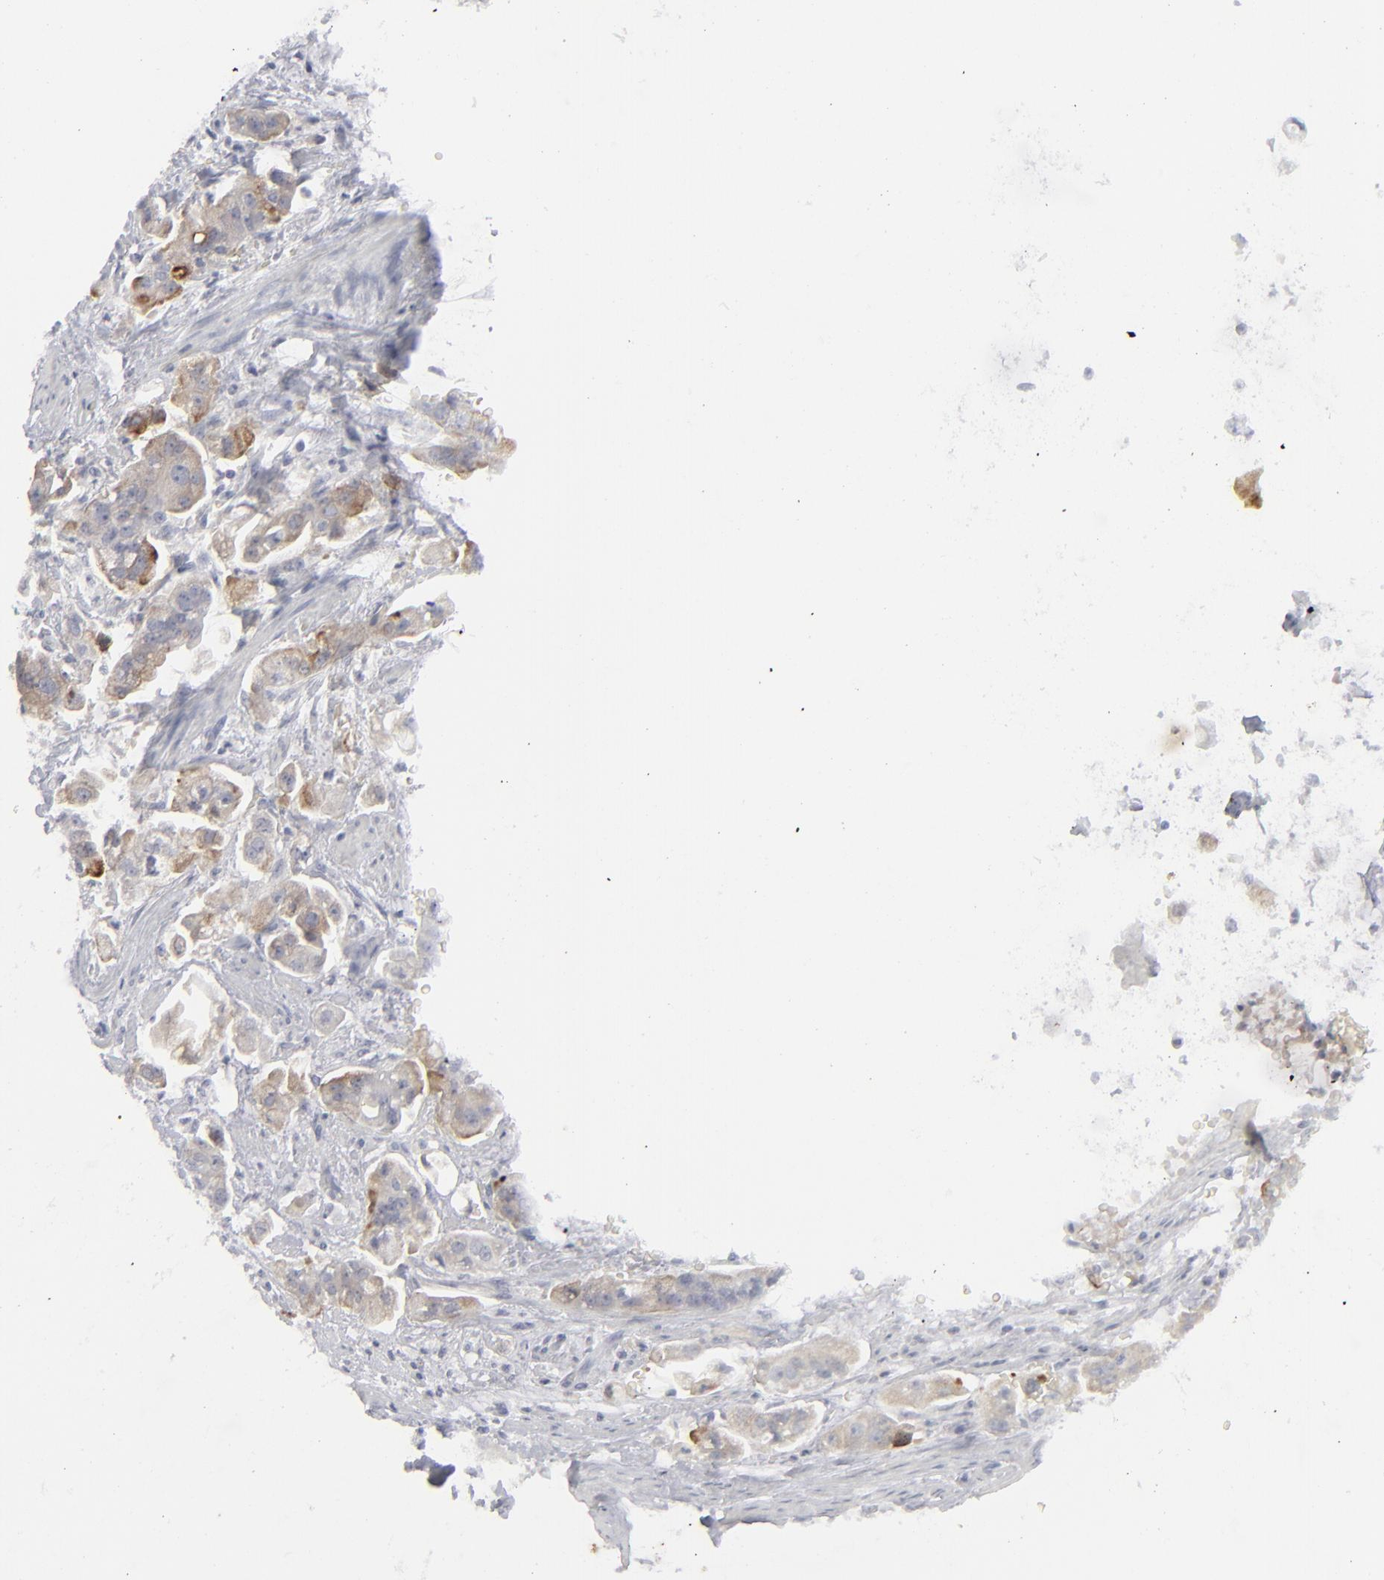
{"staining": {"intensity": "moderate", "quantity": ">75%", "location": "cytoplasmic/membranous"}, "tissue": "stomach cancer", "cell_type": "Tumor cells", "image_type": "cancer", "snomed": [{"axis": "morphology", "description": "Adenocarcinoma, NOS"}, {"axis": "topography", "description": "Stomach"}], "caption": "IHC of adenocarcinoma (stomach) displays medium levels of moderate cytoplasmic/membranous staining in about >75% of tumor cells.", "gene": "MSLN", "patient": {"sex": "male", "age": 62}}